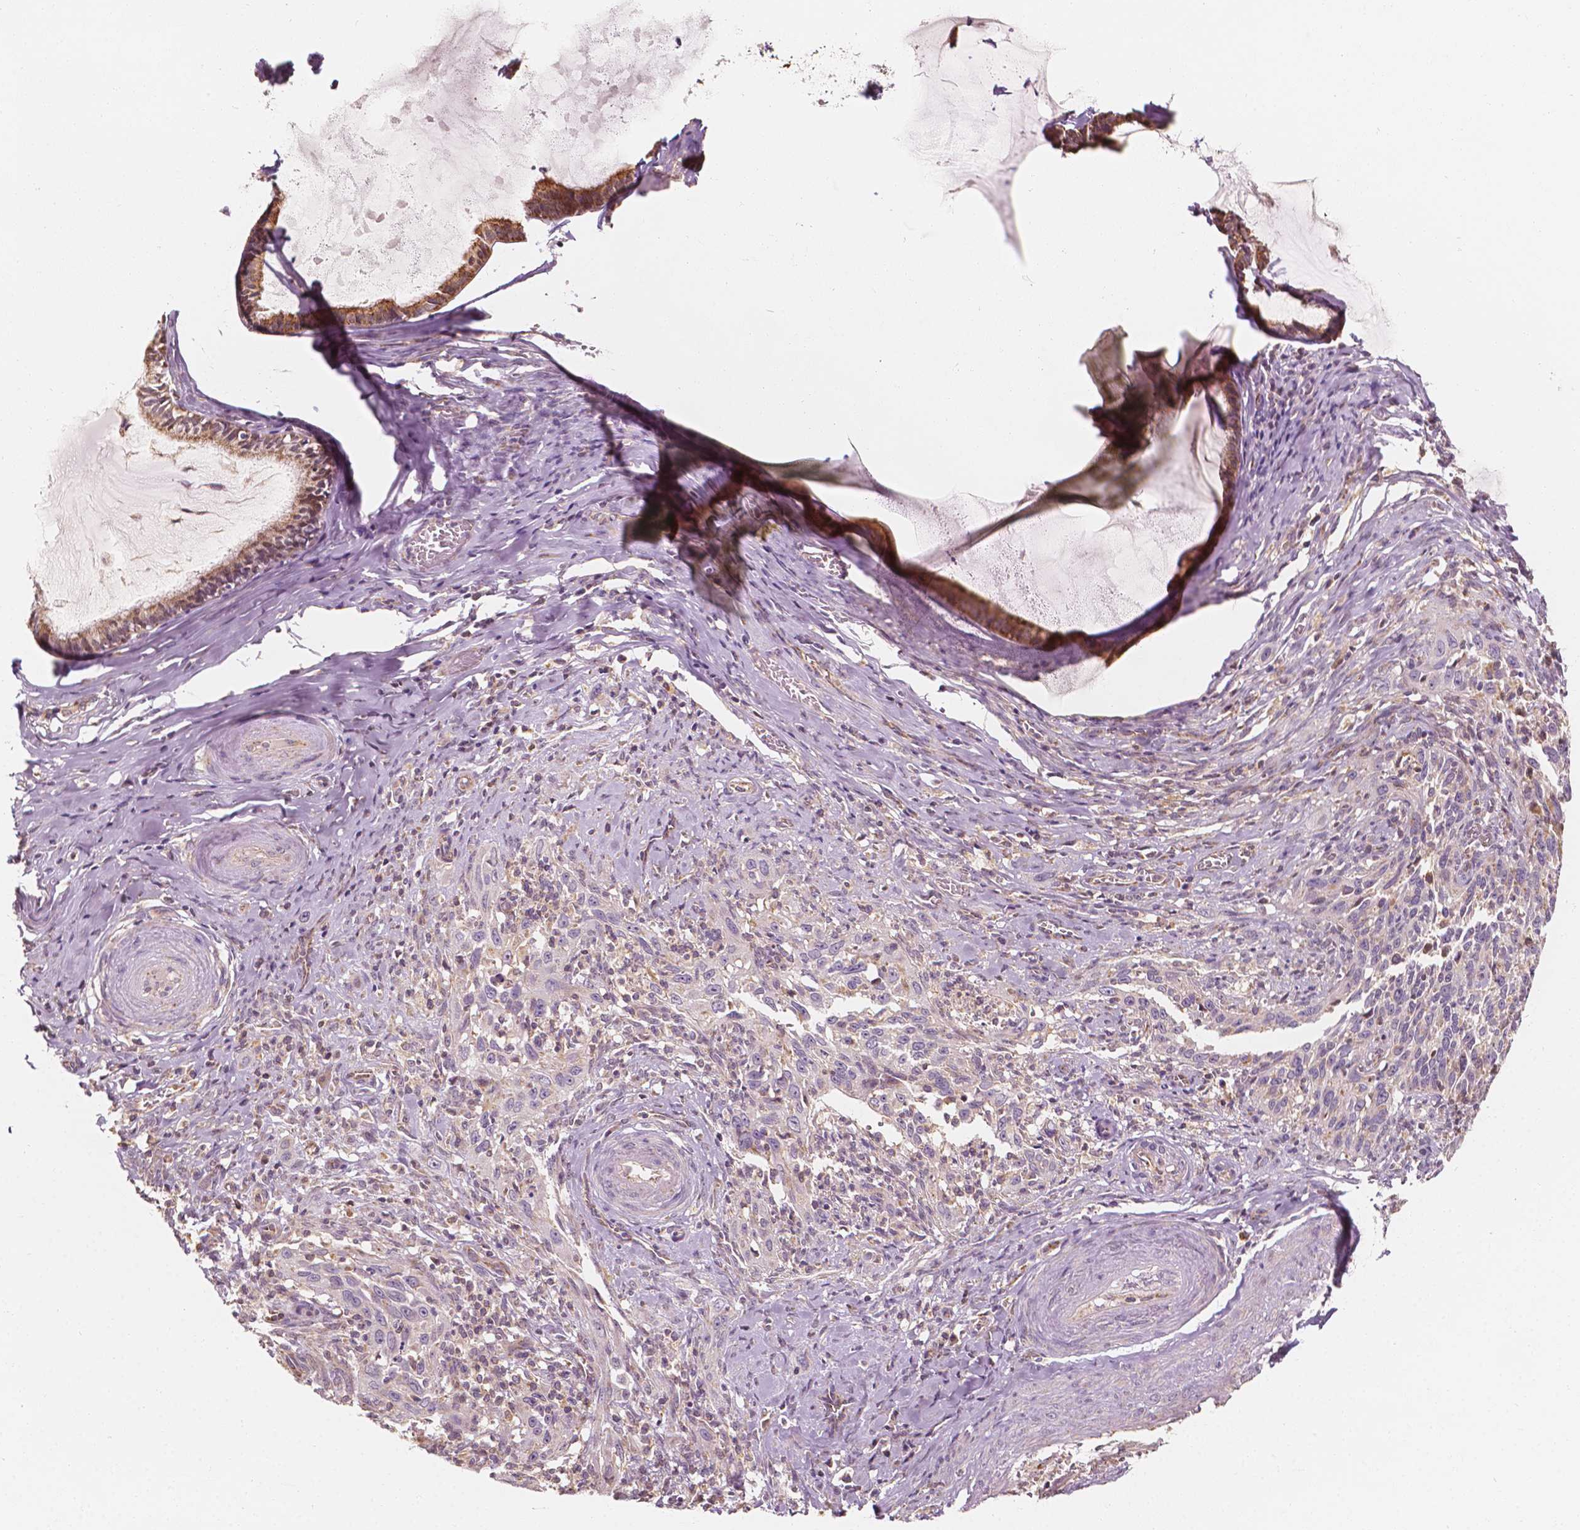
{"staining": {"intensity": "negative", "quantity": "none", "location": "none"}, "tissue": "cervical cancer", "cell_type": "Tumor cells", "image_type": "cancer", "snomed": [{"axis": "morphology", "description": "Squamous cell carcinoma, NOS"}, {"axis": "topography", "description": "Cervix"}], "caption": "Protein analysis of squamous cell carcinoma (cervical) shows no significant expression in tumor cells.", "gene": "SHPK", "patient": {"sex": "female", "age": 51}}